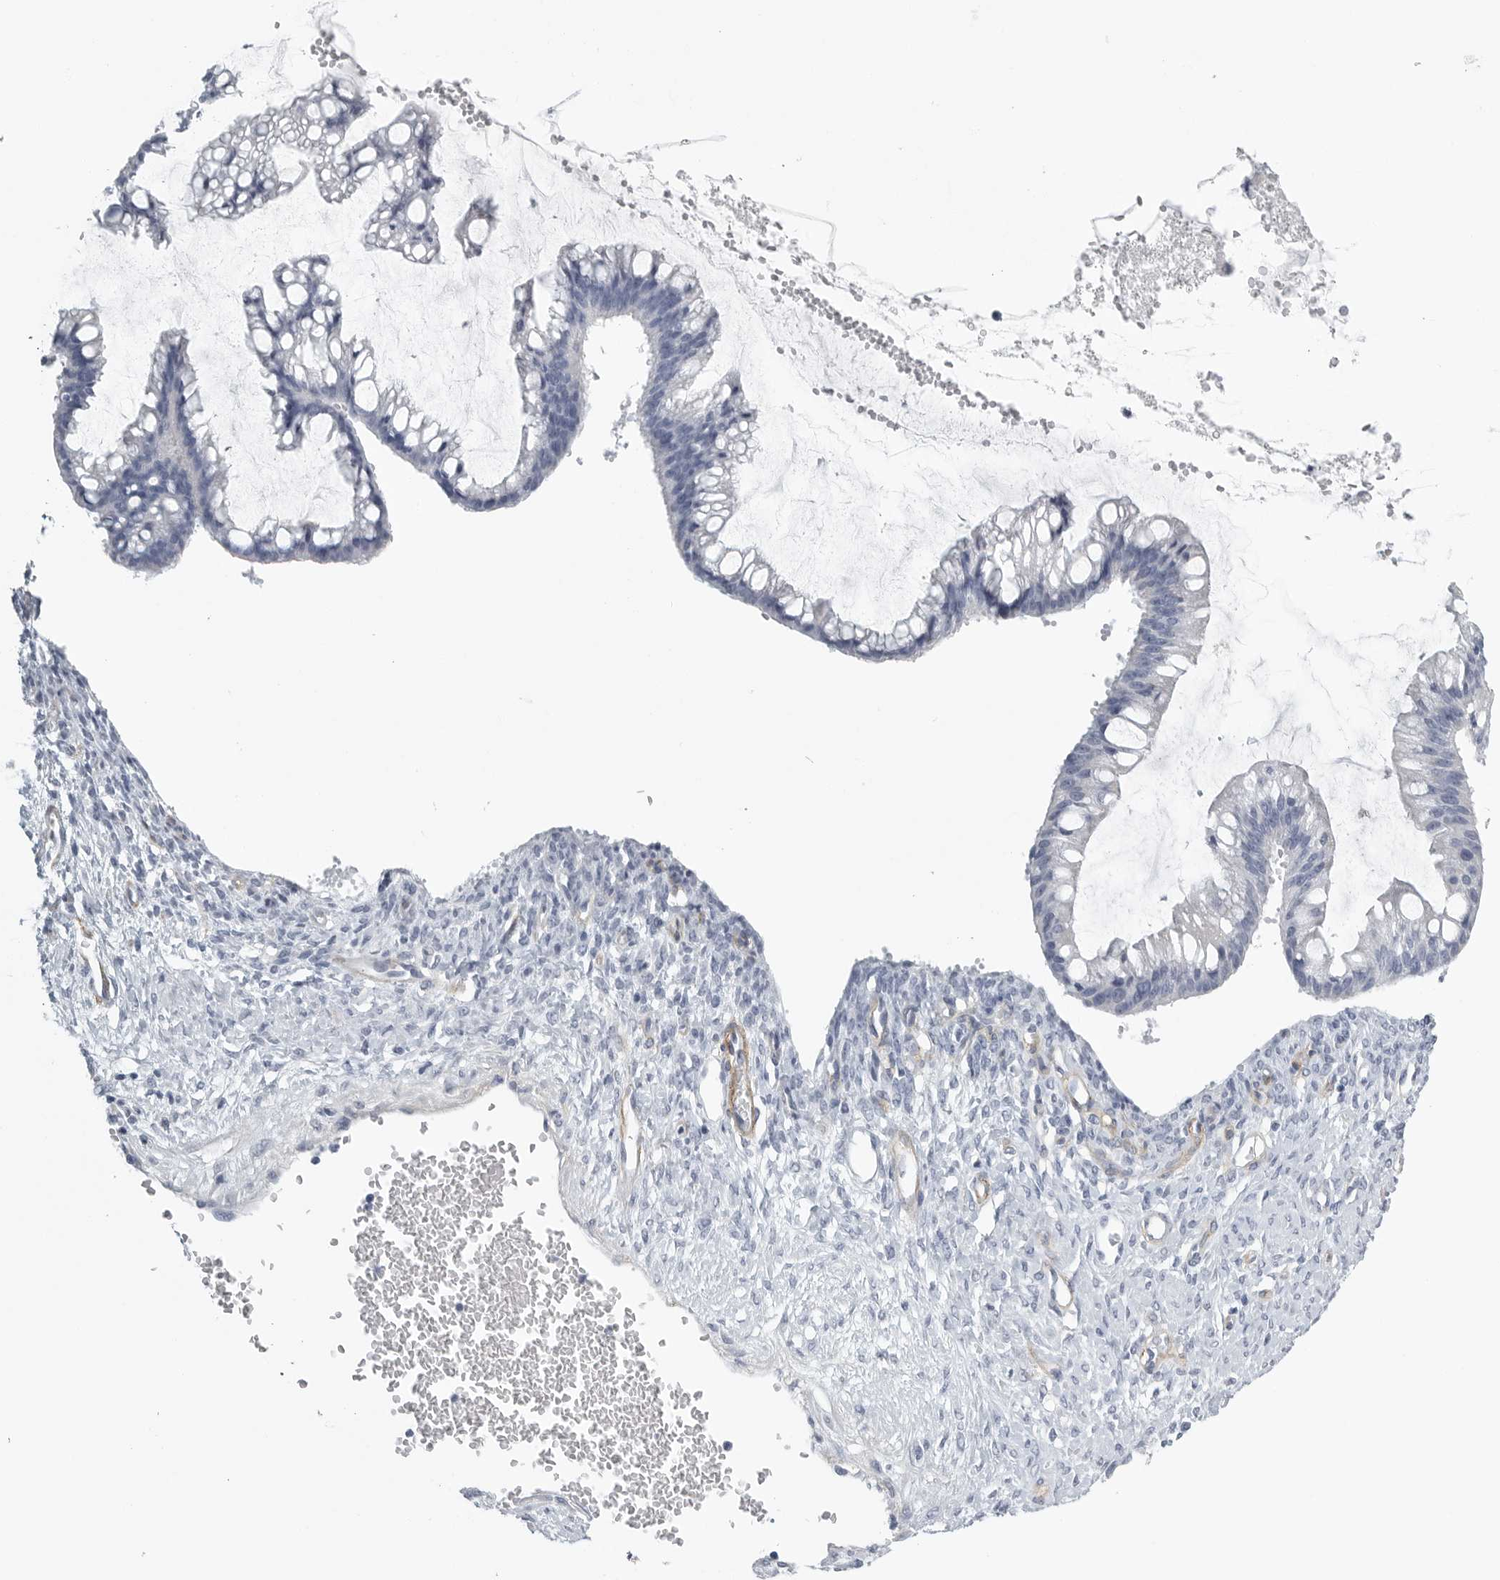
{"staining": {"intensity": "negative", "quantity": "none", "location": "none"}, "tissue": "ovarian cancer", "cell_type": "Tumor cells", "image_type": "cancer", "snomed": [{"axis": "morphology", "description": "Cystadenocarcinoma, mucinous, NOS"}, {"axis": "topography", "description": "Ovary"}], "caption": "This photomicrograph is of mucinous cystadenocarcinoma (ovarian) stained with immunohistochemistry to label a protein in brown with the nuclei are counter-stained blue. There is no positivity in tumor cells.", "gene": "TNR", "patient": {"sex": "female", "age": 73}}